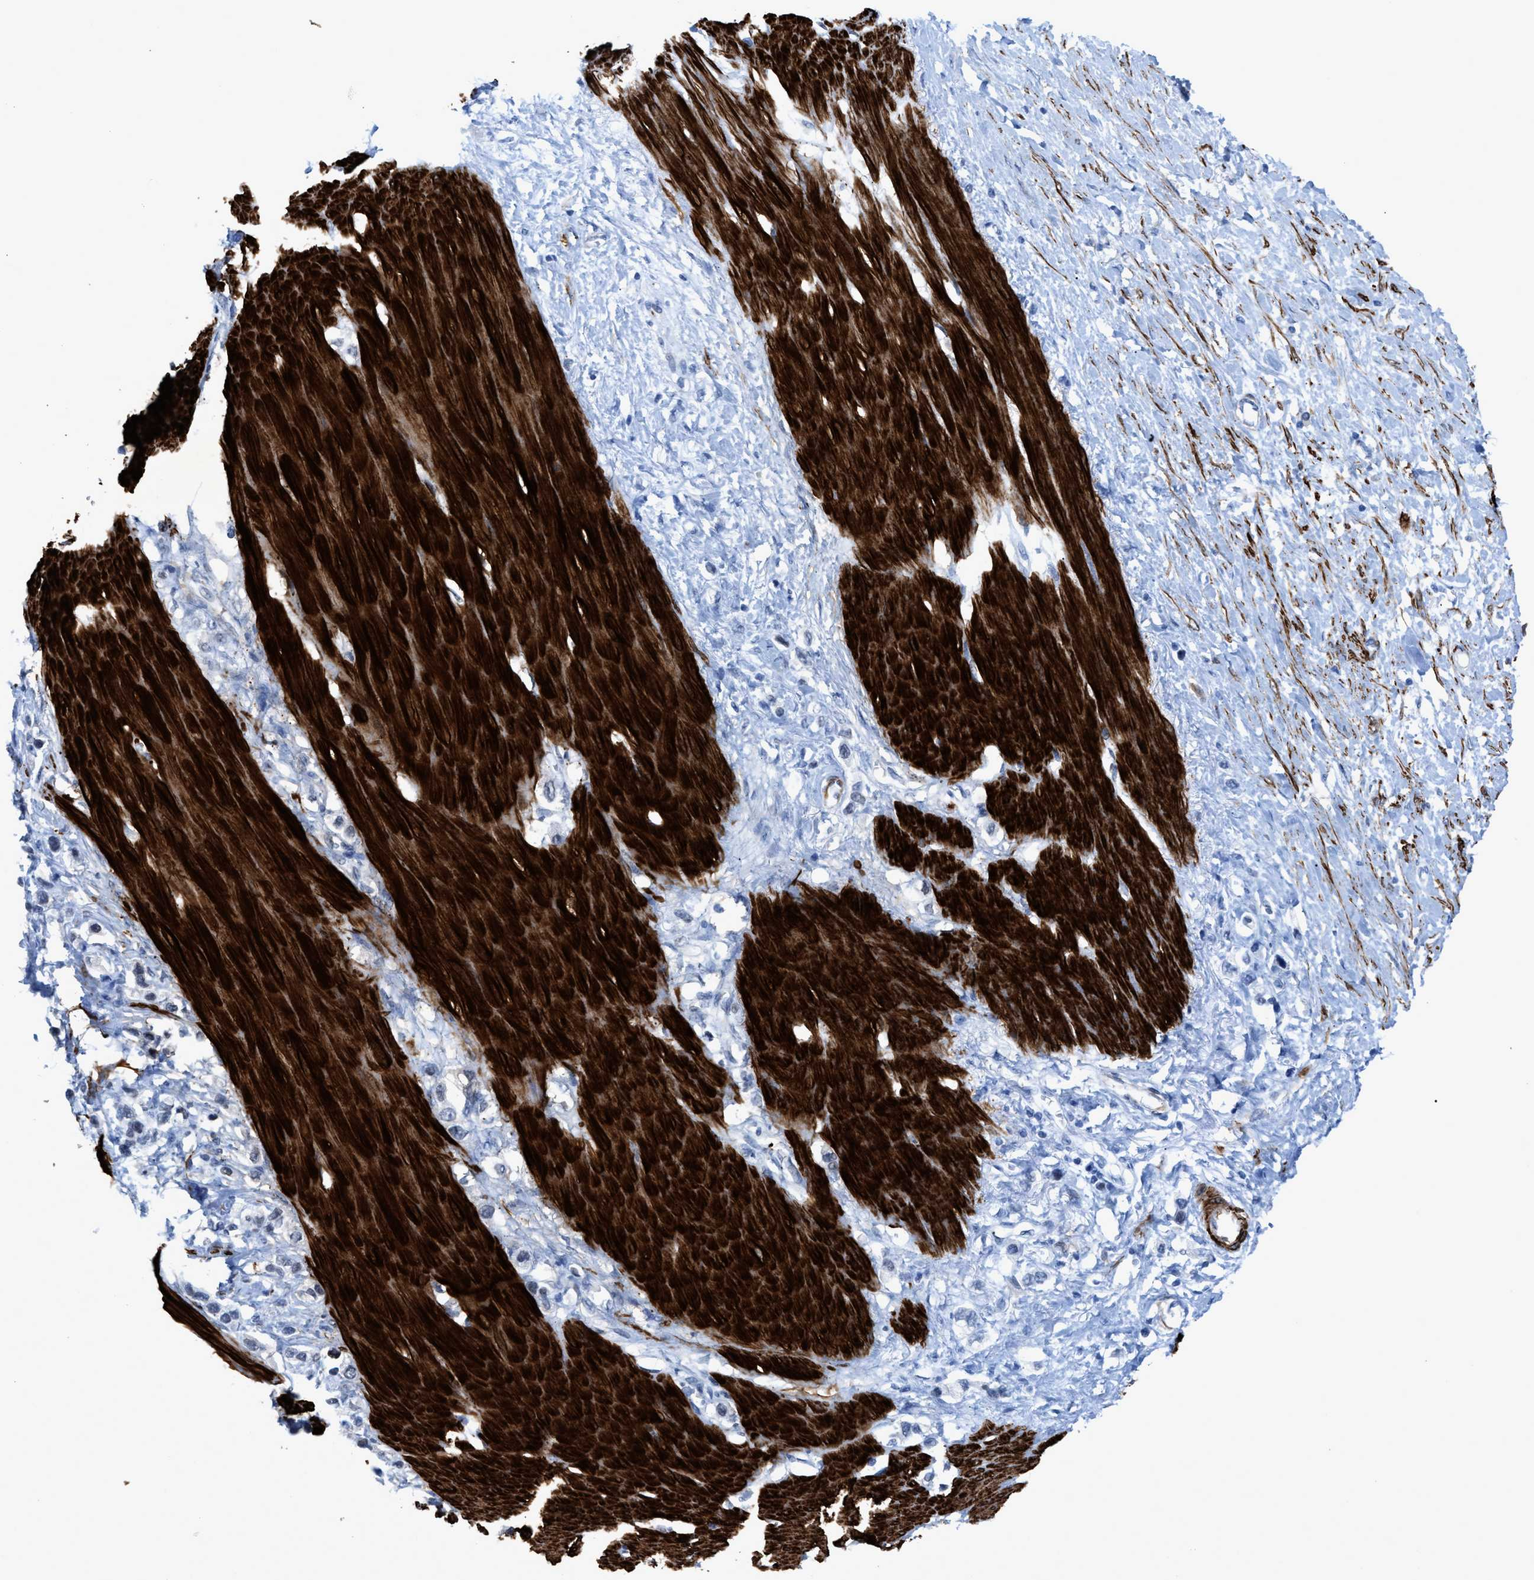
{"staining": {"intensity": "negative", "quantity": "none", "location": "none"}, "tissue": "stomach cancer", "cell_type": "Tumor cells", "image_type": "cancer", "snomed": [{"axis": "morphology", "description": "Adenocarcinoma, NOS"}, {"axis": "topography", "description": "Stomach"}], "caption": "This photomicrograph is of stomach adenocarcinoma stained with immunohistochemistry to label a protein in brown with the nuclei are counter-stained blue. There is no positivity in tumor cells.", "gene": "TAGLN", "patient": {"sex": "female", "age": 65}}